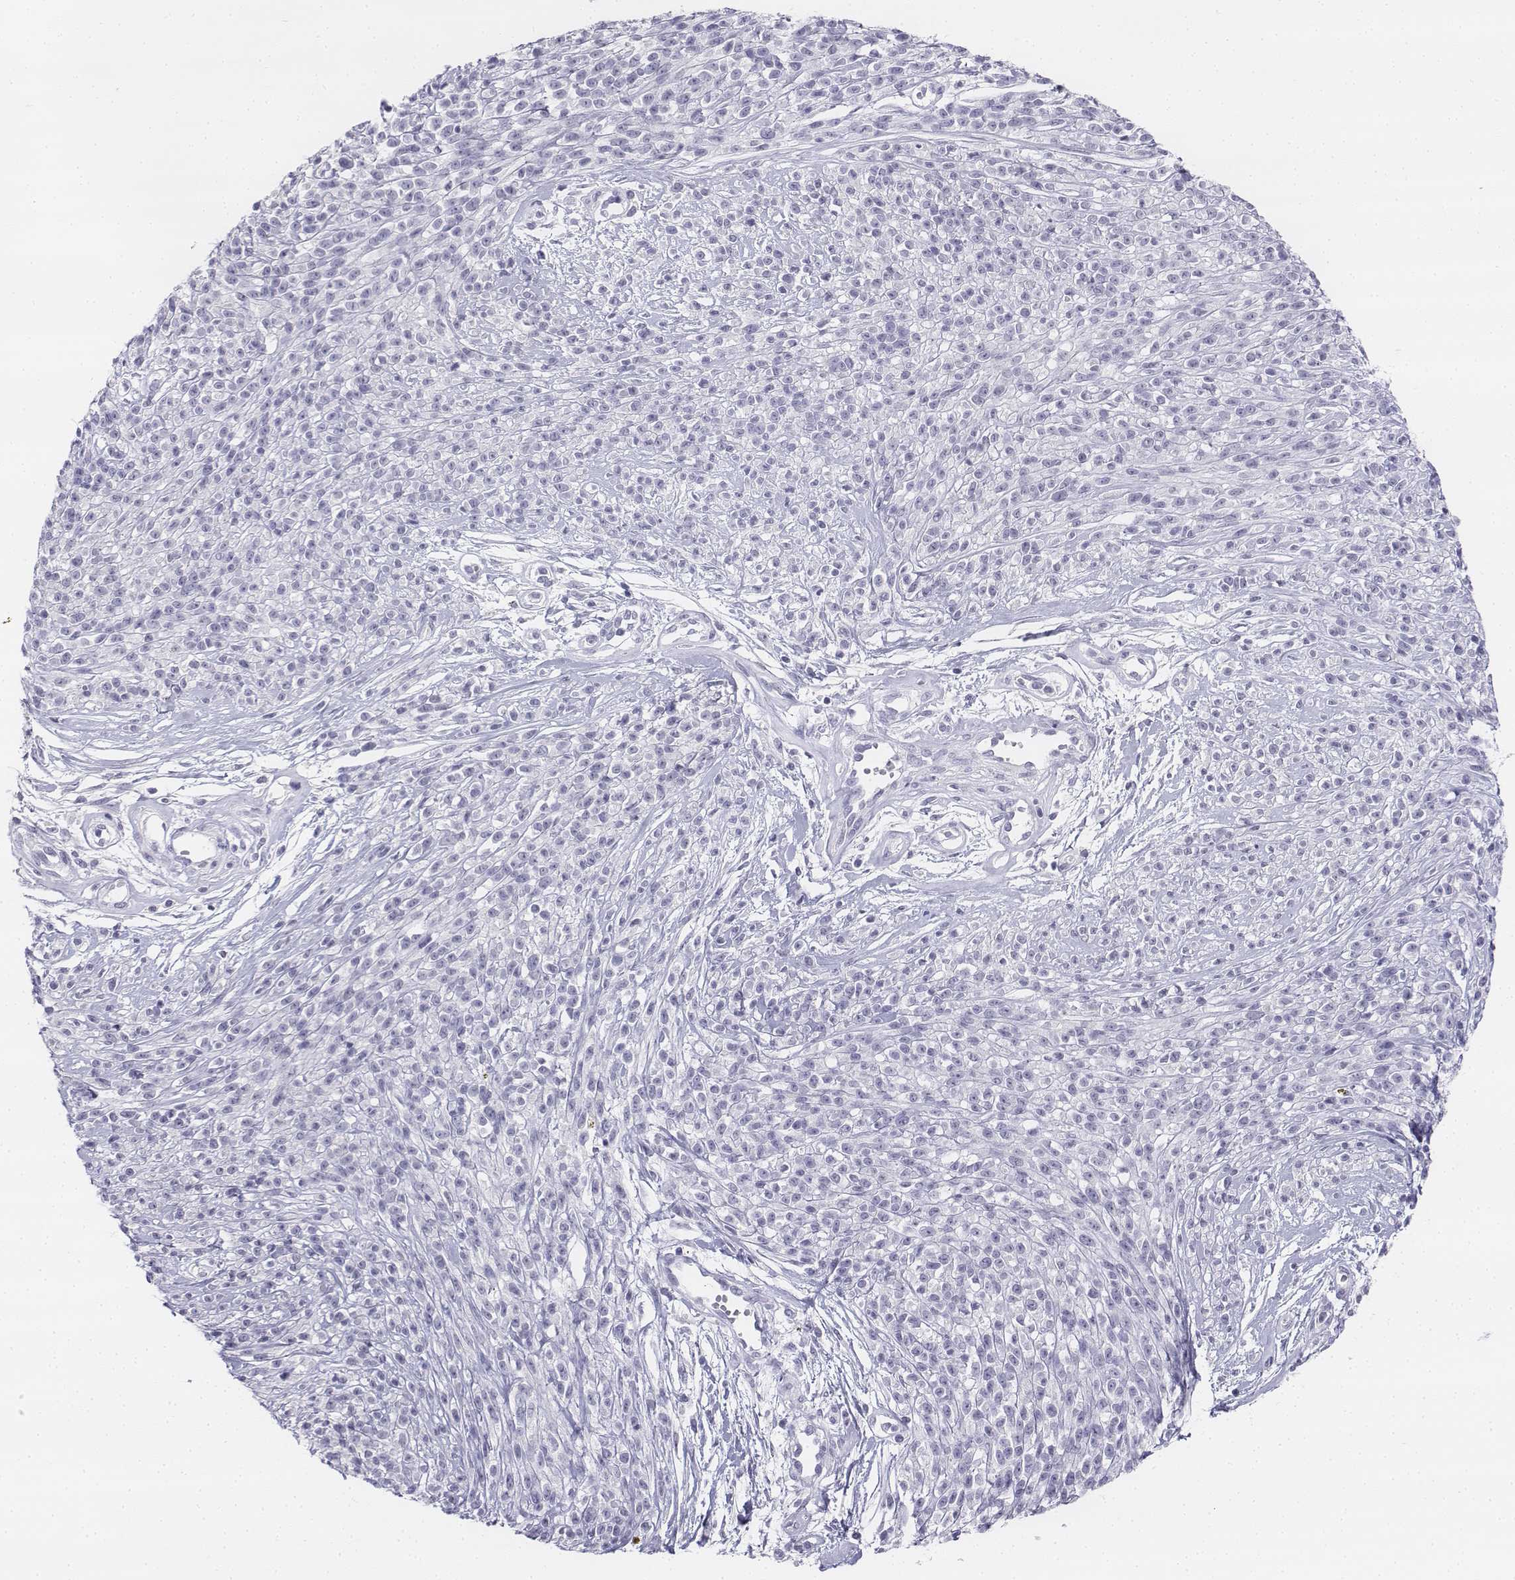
{"staining": {"intensity": "negative", "quantity": "none", "location": "none"}, "tissue": "melanoma", "cell_type": "Tumor cells", "image_type": "cancer", "snomed": [{"axis": "morphology", "description": "Malignant melanoma, NOS"}, {"axis": "topography", "description": "Skin"}, {"axis": "topography", "description": "Skin of trunk"}], "caption": "Tumor cells show no significant staining in malignant melanoma.", "gene": "UCN2", "patient": {"sex": "male", "age": 74}}